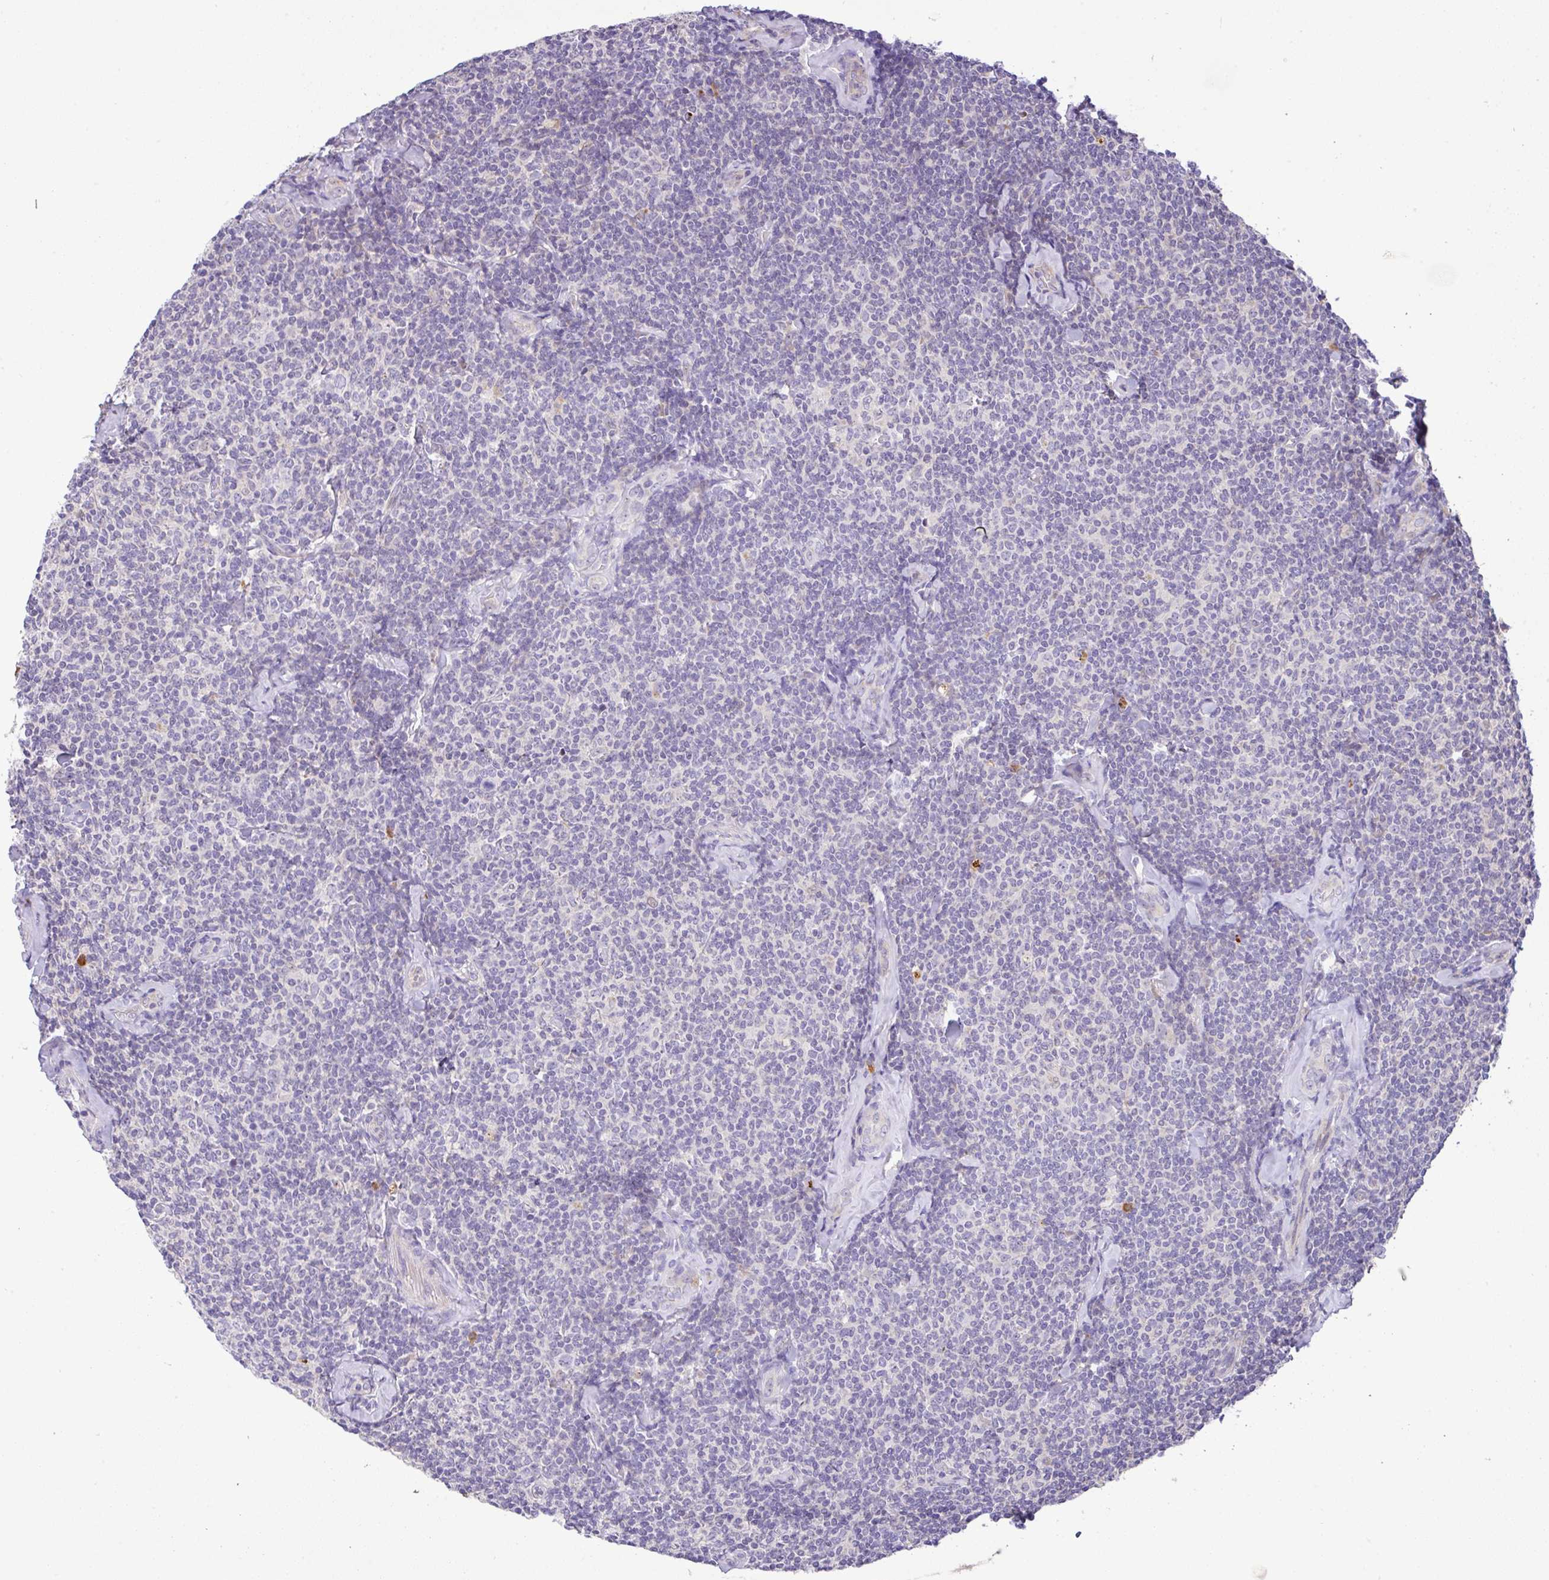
{"staining": {"intensity": "negative", "quantity": "none", "location": "none"}, "tissue": "lymphoma", "cell_type": "Tumor cells", "image_type": "cancer", "snomed": [{"axis": "morphology", "description": "Malignant lymphoma, non-Hodgkin's type, Low grade"}, {"axis": "topography", "description": "Lymph node"}], "caption": "Tumor cells show no significant expression in malignant lymphoma, non-Hodgkin's type (low-grade).", "gene": "EPN3", "patient": {"sex": "female", "age": 56}}